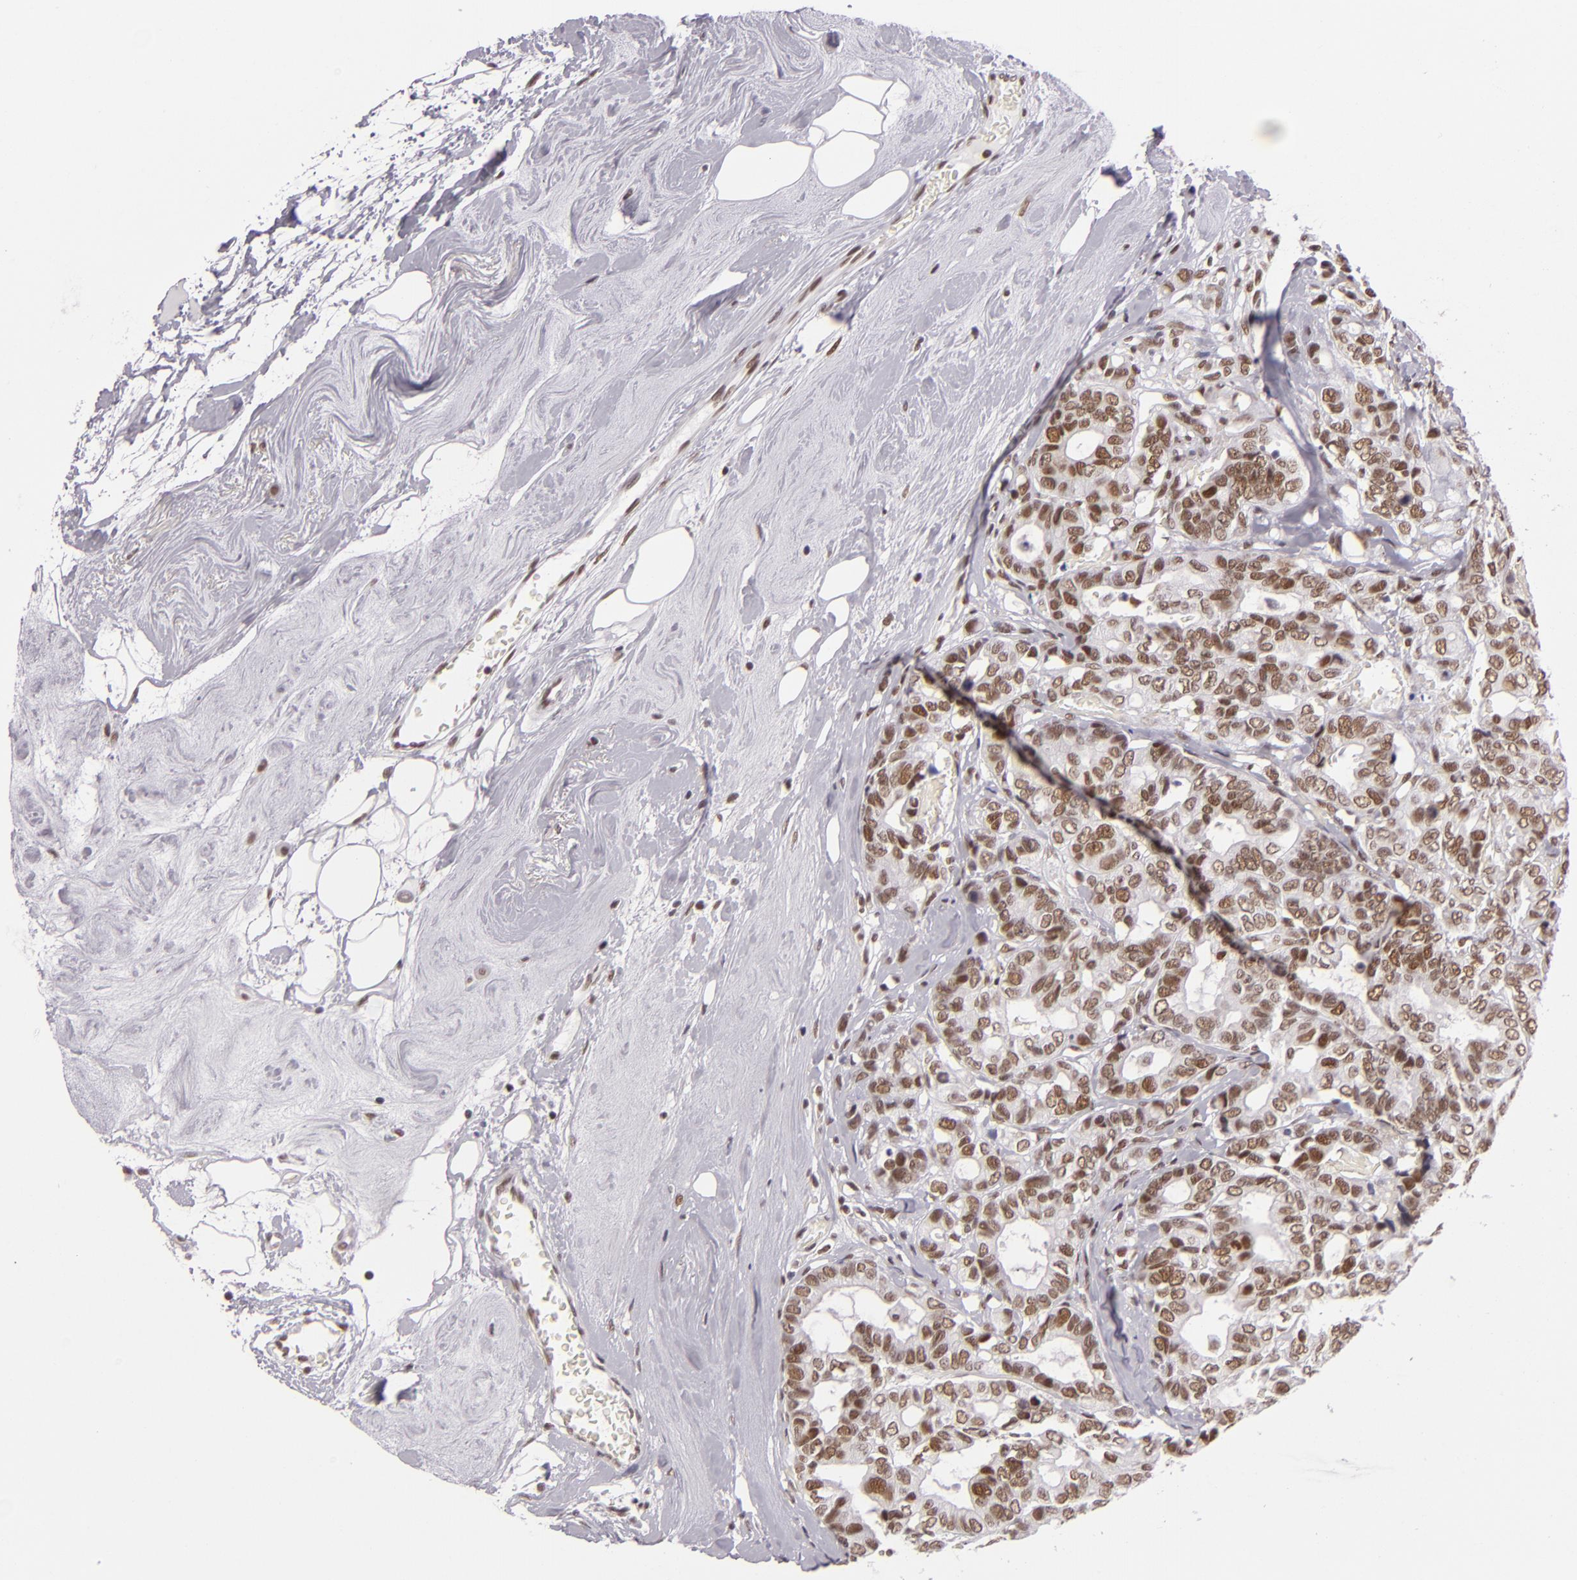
{"staining": {"intensity": "moderate", "quantity": ">75%", "location": "nuclear"}, "tissue": "breast cancer", "cell_type": "Tumor cells", "image_type": "cancer", "snomed": [{"axis": "morphology", "description": "Duct carcinoma"}, {"axis": "topography", "description": "Breast"}], "caption": "A high-resolution micrograph shows immunohistochemistry staining of breast cancer, which shows moderate nuclear staining in about >75% of tumor cells. (IHC, brightfield microscopy, high magnification).", "gene": "BRD8", "patient": {"sex": "female", "age": 69}}